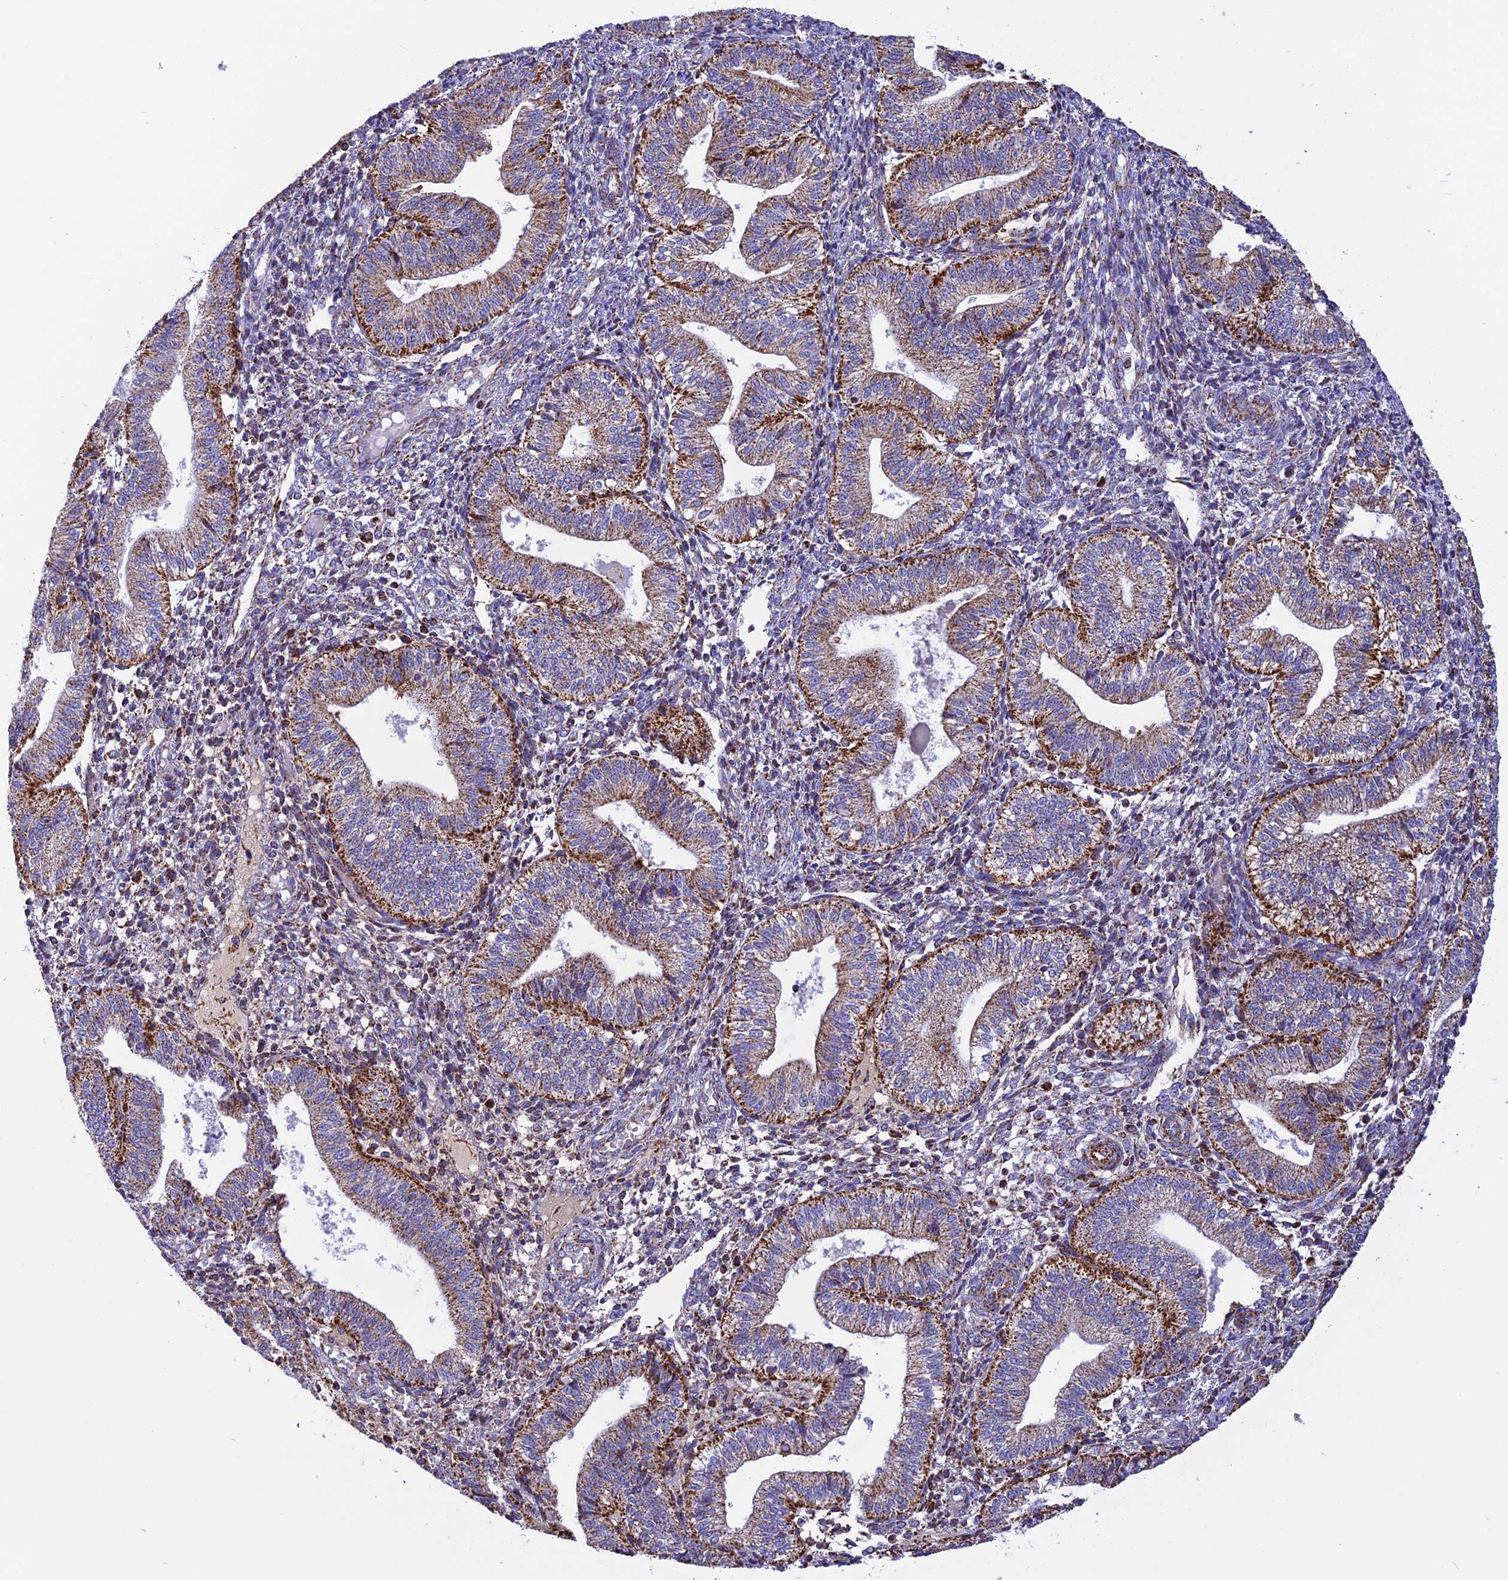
{"staining": {"intensity": "moderate", "quantity": "25%-75%", "location": "cytoplasmic/membranous"}, "tissue": "endometrium", "cell_type": "Cells in endometrial stroma", "image_type": "normal", "snomed": [{"axis": "morphology", "description": "Normal tissue, NOS"}, {"axis": "topography", "description": "Endometrium"}], "caption": "The immunohistochemical stain shows moderate cytoplasmic/membranous positivity in cells in endometrial stroma of benign endometrium. The staining is performed using DAB brown chromogen to label protein expression. The nuclei are counter-stained blue using hematoxylin.", "gene": "KCNG1", "patient": {"sex": "female", "age": 34}}